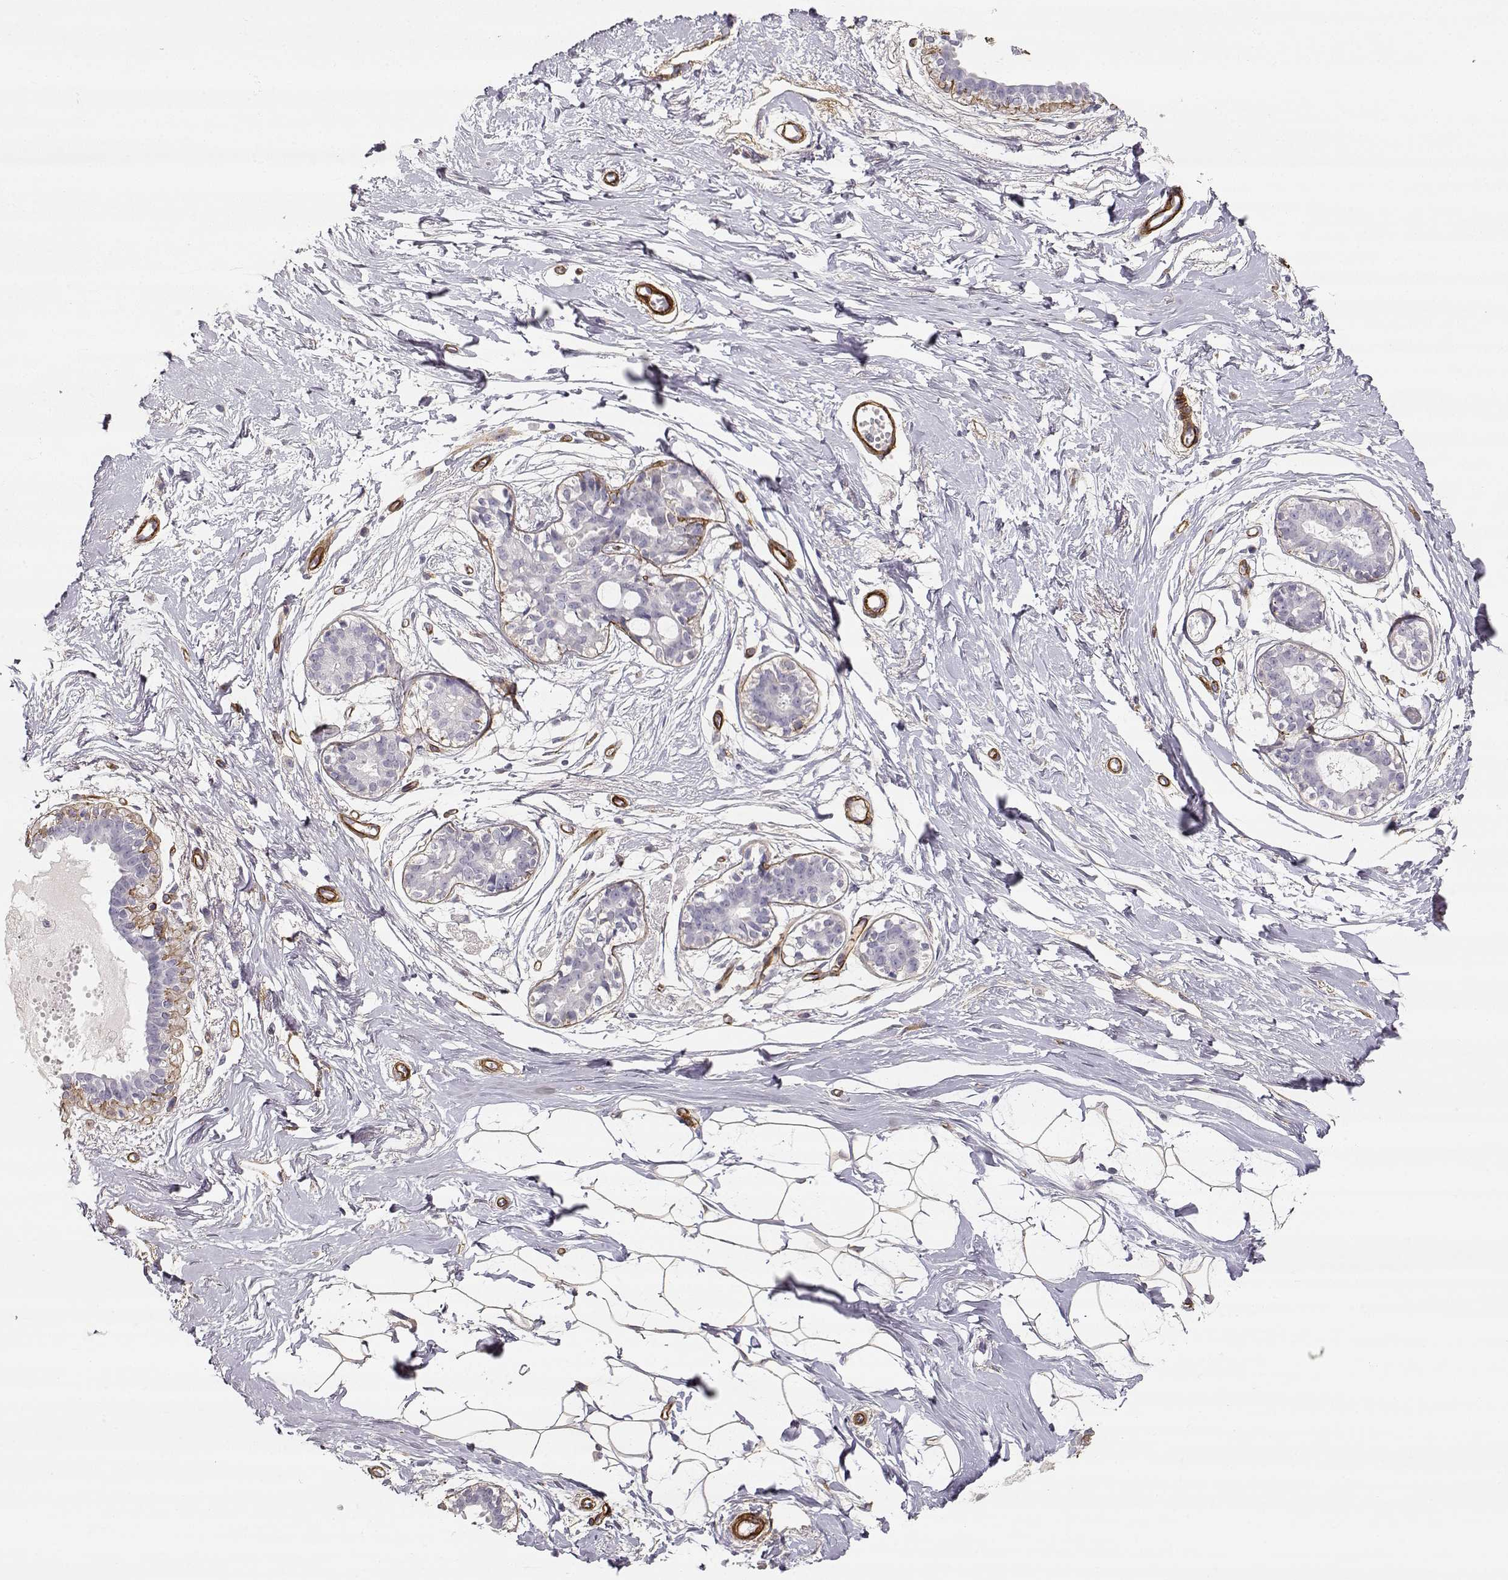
{"staining": {"intensity": "negative", "quantity": "none", "location": "none"}, "tissue": "breast", "cell_type": "Adipocytes", "image_type": "normal", "snomed": [{"axis": "morphology", "description": "Normal tissue, NOS"}, {"axis": "topography", "description": "Breast"}], "caption": "IHC photomicrograph of benign human breast stained for a protein (brown), which exhibits no expression in adipocytes.", "gene": "LAMC1", "patient": {"sex": "female", "age": 49}}